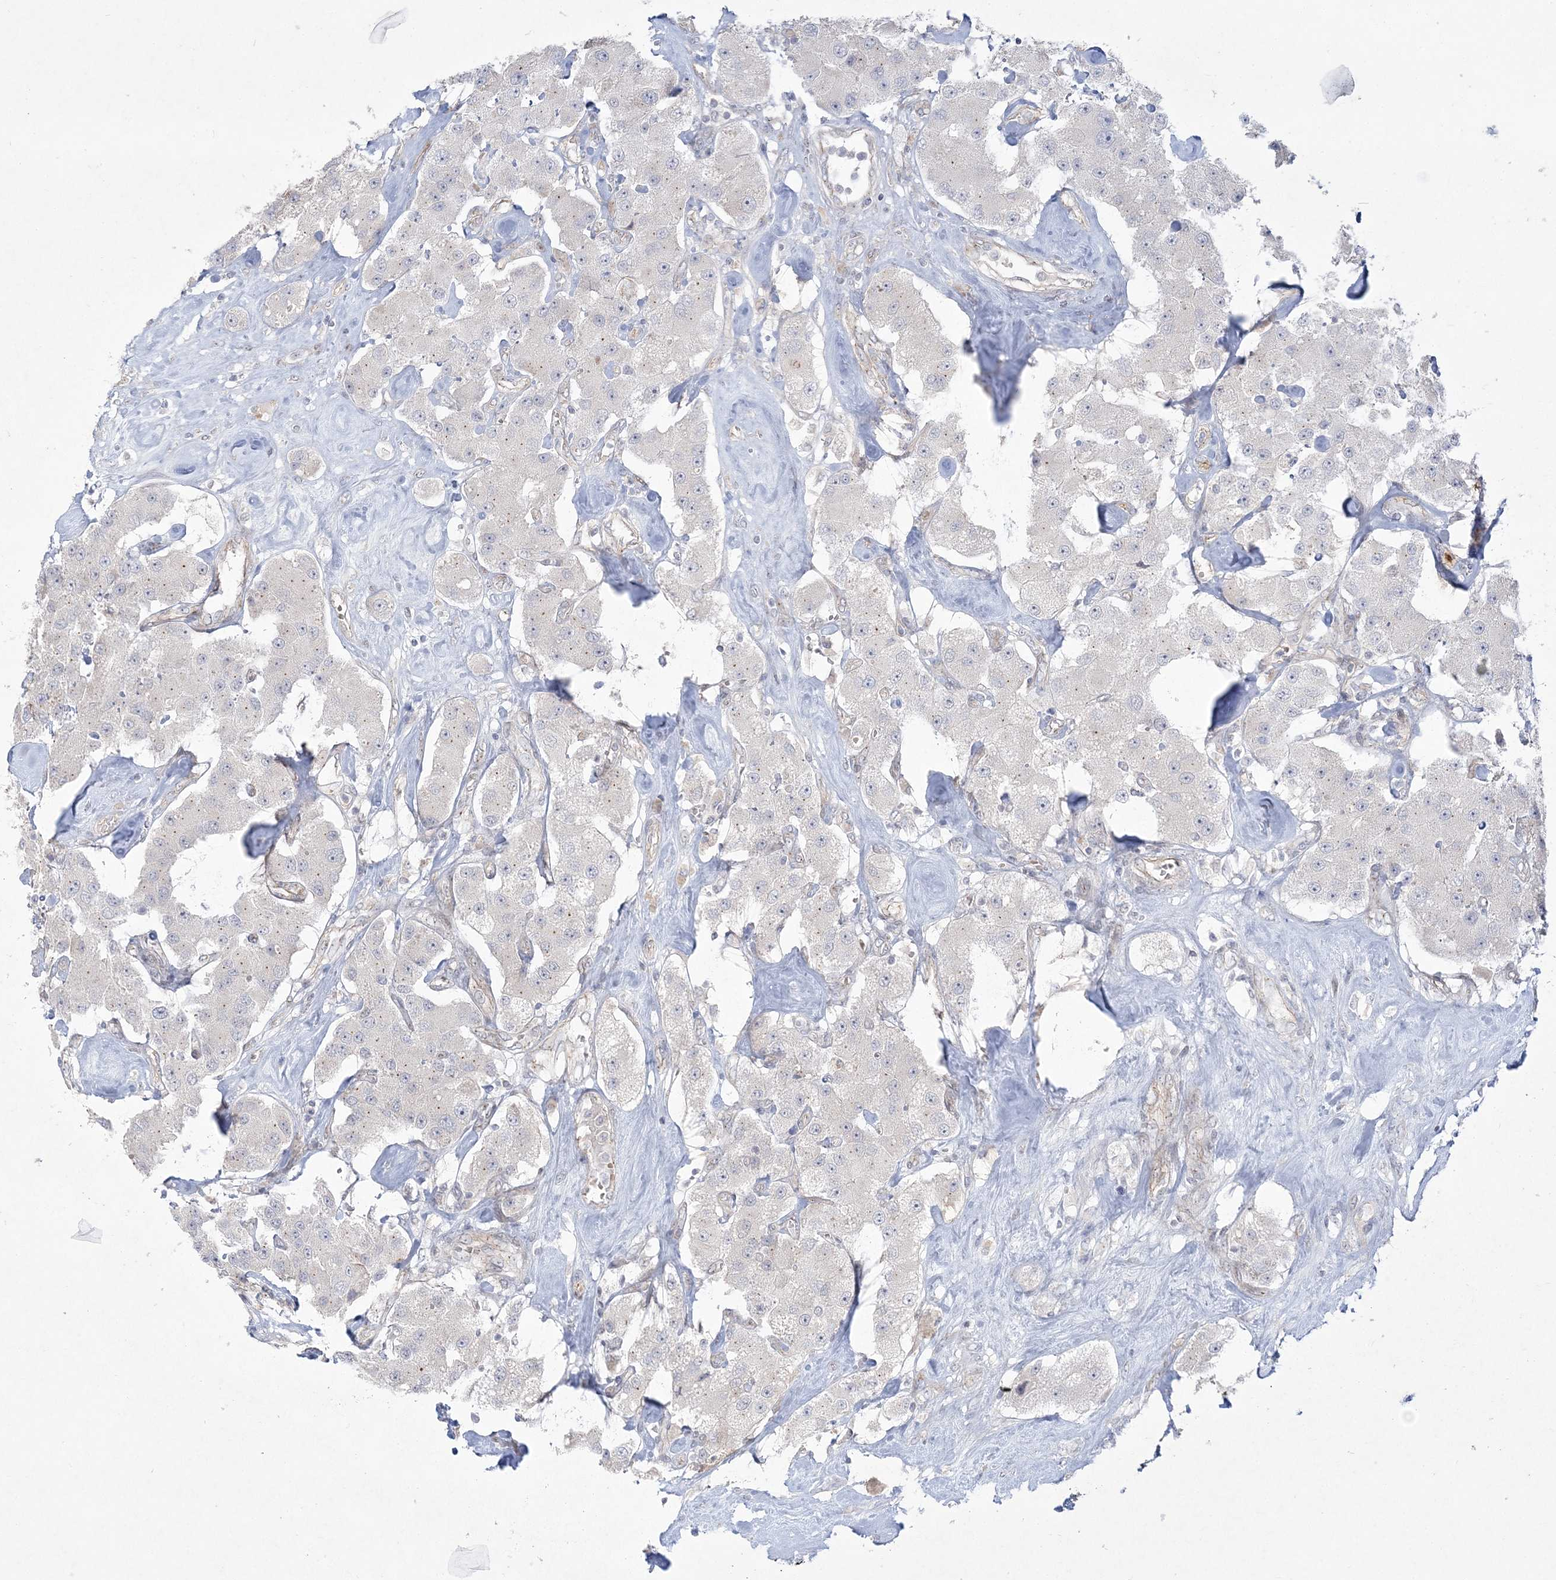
{"staining": {"intensity": "negative", "quantity": "none", "location": "none"}, "tissue": "carcinoid", "cell_type": "Tumor cells", "image_type": "cancer", "snomed": [{"axis": "morphology", "description": "Carcinoid, malignant, NOS"}, {"axis": "topography", "description": "Pancreas"}], "caption": "Human carcinoid (malignant) stained for a protein using IHC reveals no positivity in tumor cells.", "gene": "ADAMTS12", "patient": {"sex": "male", "age": 41}}